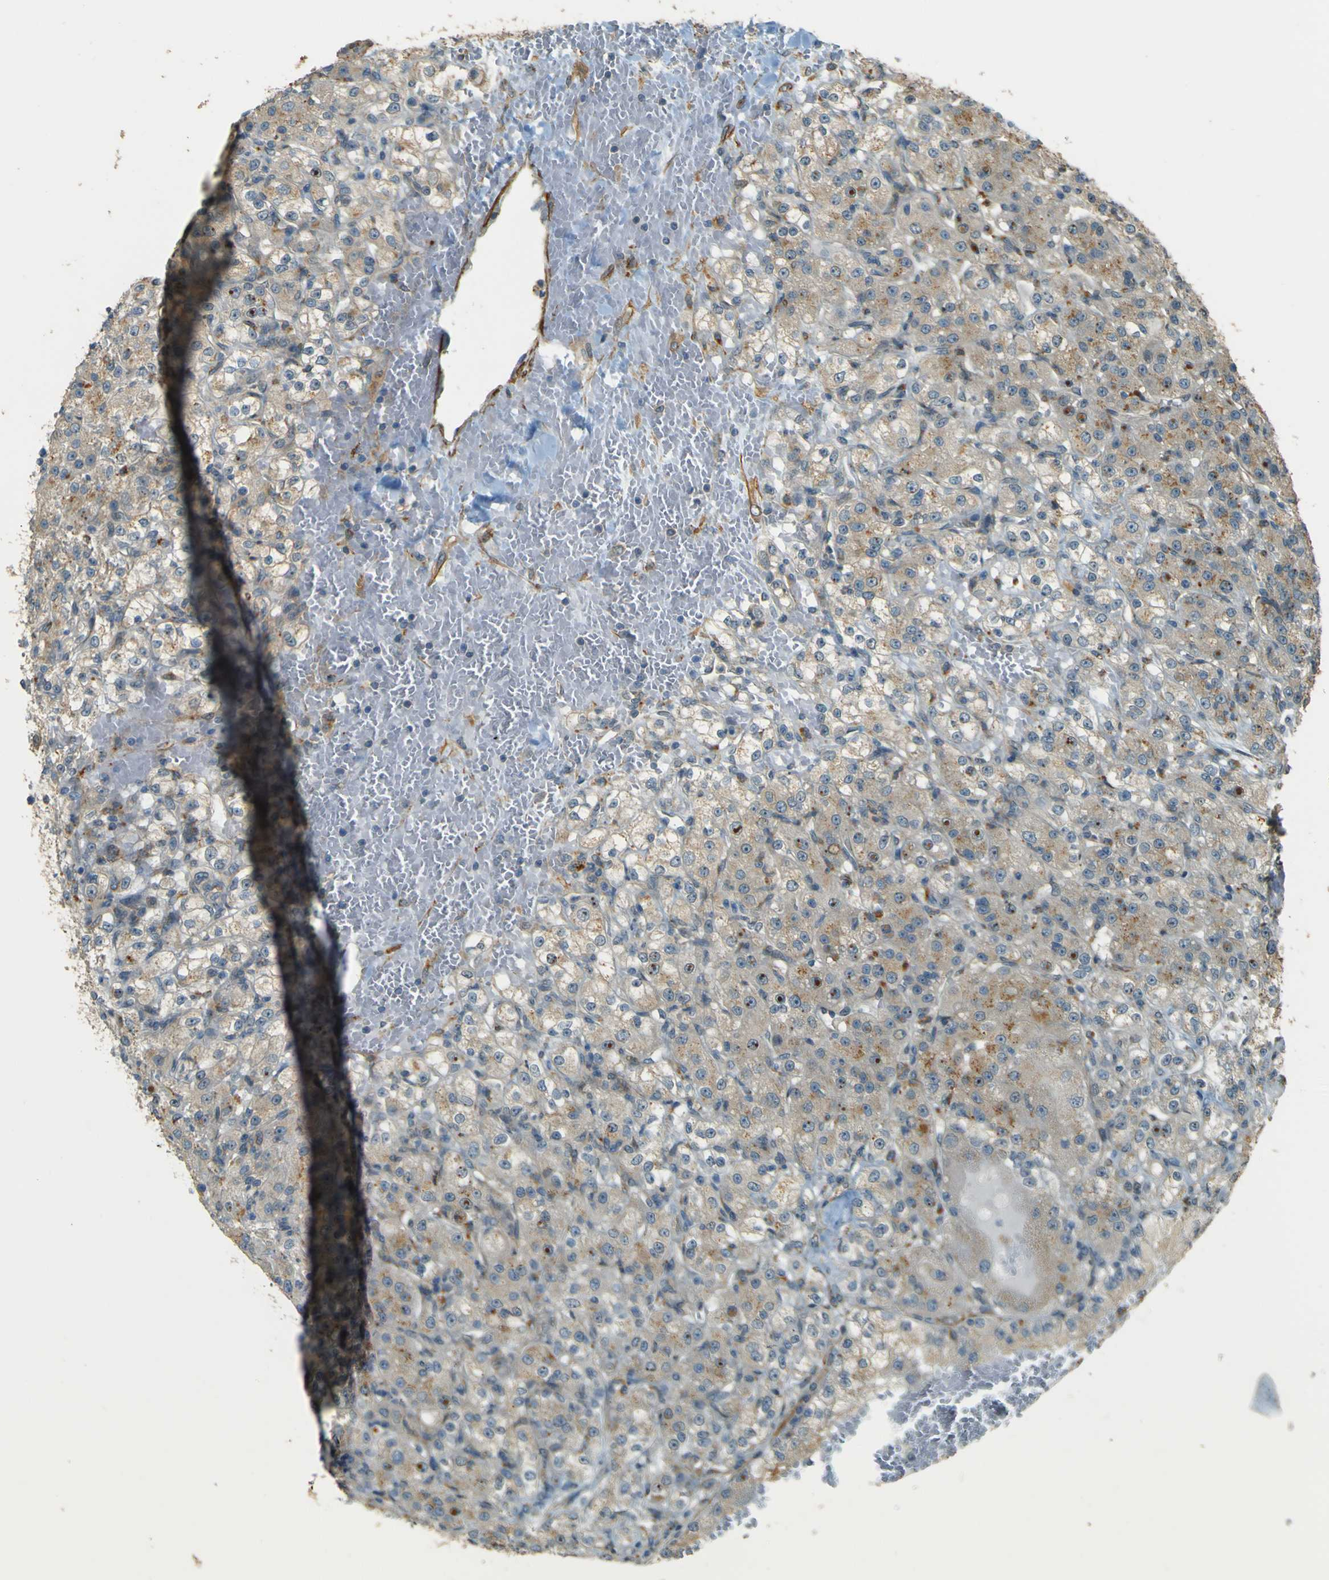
{"staining": {"intensity": "weak", "quantity": "25%-75%", "location": "cytoplasmic/membranous"}, "tissue": "renal cancer", "cell_type": "Tumor cells", "image_type": "cancer", "snomed": [{"axis": "morphology", "description": "Normal tissue, NOS"}, {"axis": "morphology", "description": "Adenocarcinoma, NOS"}, {"axis": "topography", "description": "Kidney"}], "caption": "IHC (DAB) staining of renal adenocarcinoma shows weak cytoplasmic/membranous protein expression in about 25%-75% of tumor cells.", "gene": "NEXN", "patient": {"sex": "male", "age": 61}}